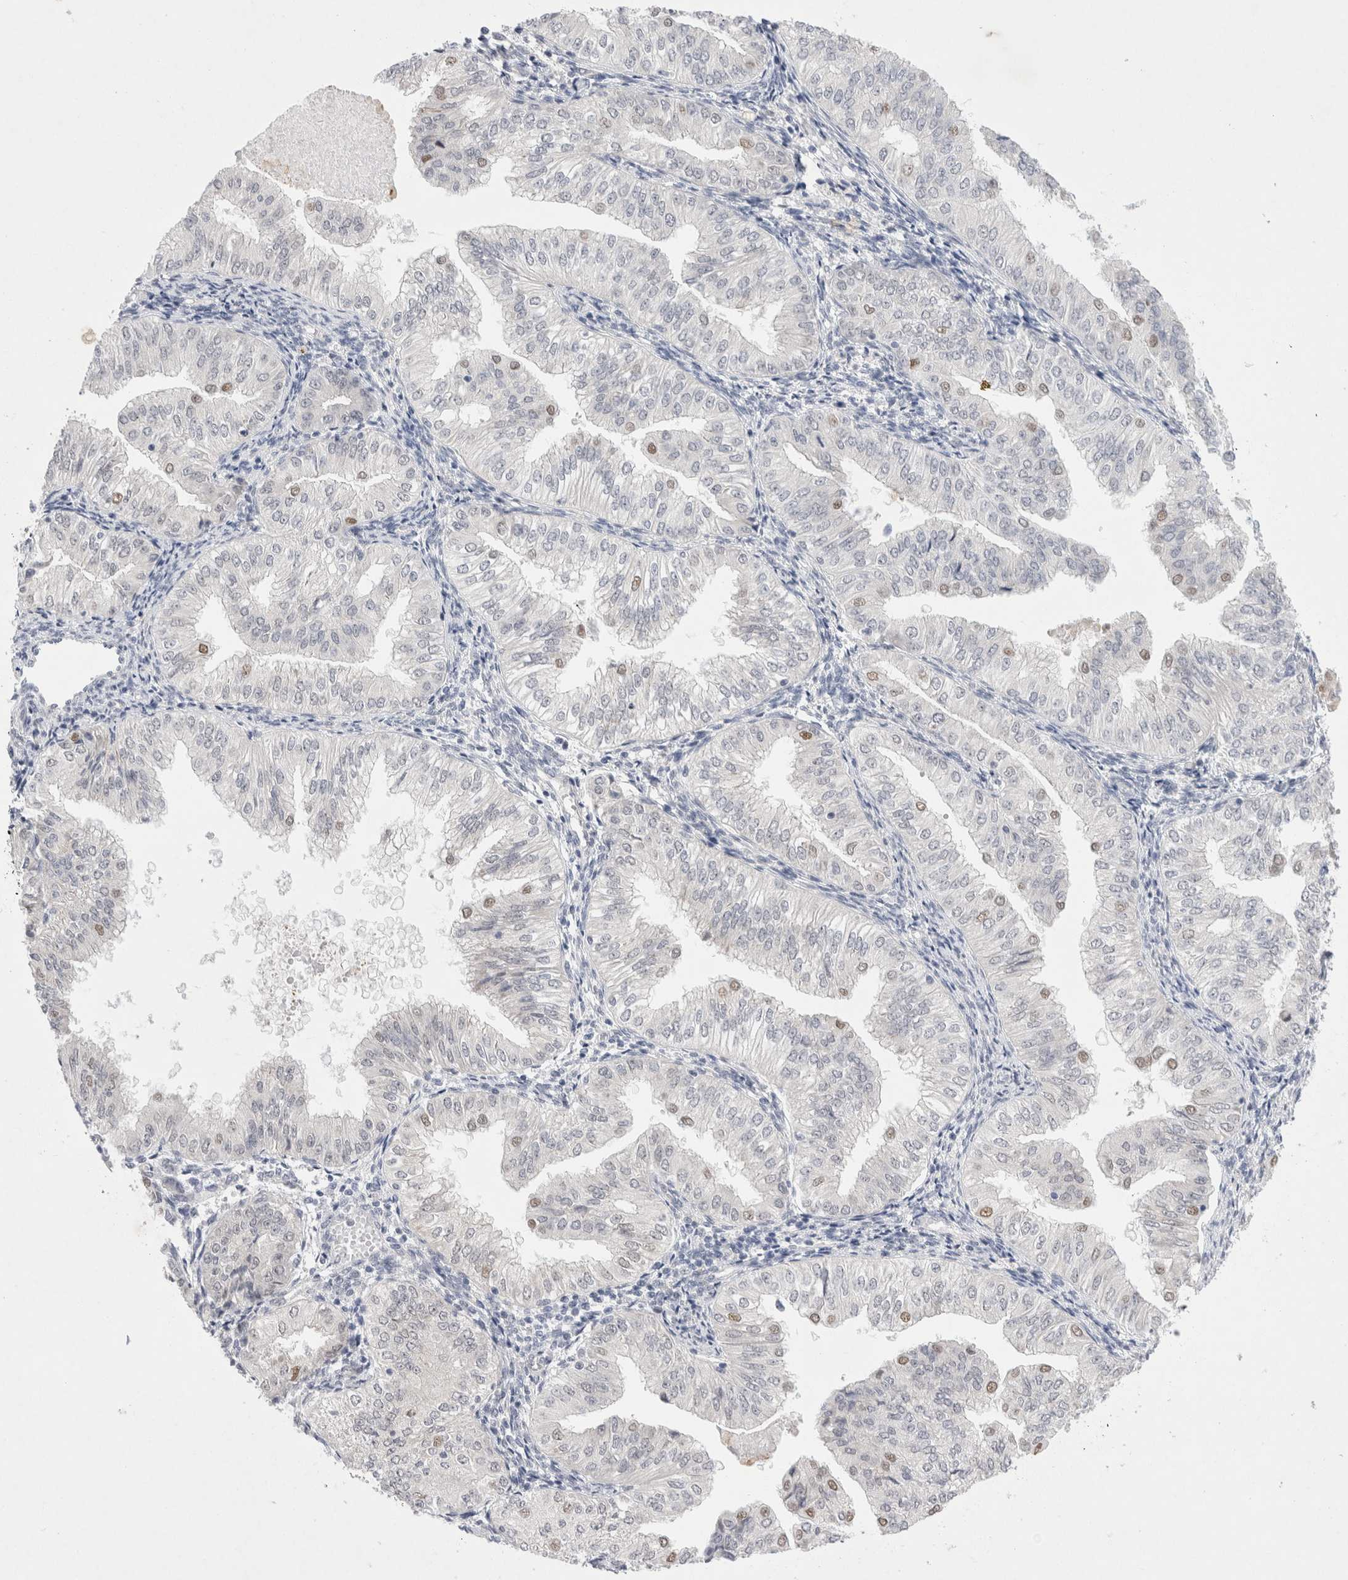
{"staining": {"intensity": "weak", "quantity": "<25%", "location": "nuclear"}, "tissue": "endometrial cancer", "cell_type": "Tumor cells", "image_type": "cancer", "snomed": [{"axis": "morphology", "description": "Normal tissue, NOS"}, {"axis": "morphology", "description": "Adenocarcinoma, NOS"}, {"axis": "topography", "description": "Endometrium"}], "caption": "This is a photomicrograph of immunohistochemistry staining of endometrial adenocarcinoma, which shows no expression in tumor cells.", "gene": "TRMT1L", "patient": {"sex": "female", "age": 53}}